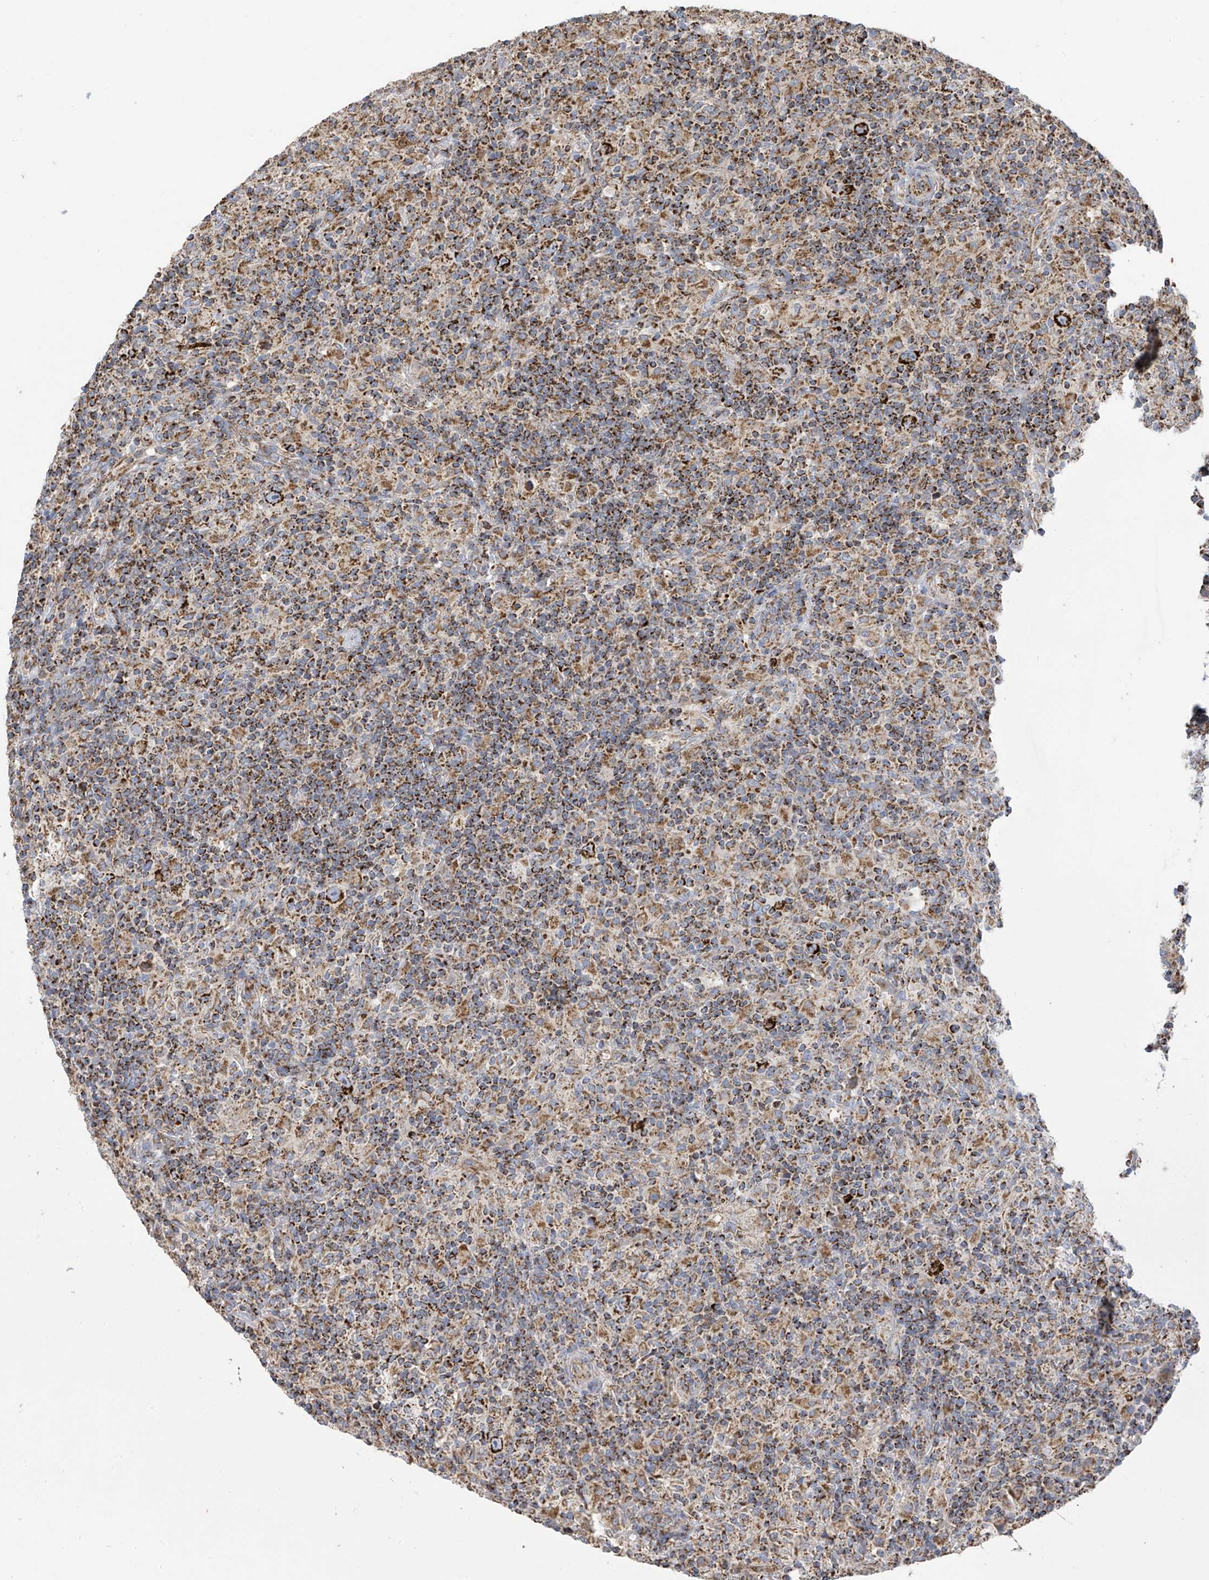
{"staining": {"intensity": "strong", "quantity": ">75%", "location": "cytoplasmic/membranous"}, "tissue": "lymphoma", "cell_type": "Tumor cells", "image_type": "cancer", "snomed": [{"axis": "morphology", "description": "Hodgkin's disease, NOS"}, {"axis": "topography", "description": "Lymph node"}], "caption": "A high-resolution image shows immunohistochemistry staining of Hodgkin's disease, which shows strong cytoplasmic/membranous positivity in about >75% of tumor cells. The protein of interest is stained brown, and the nuclei are stained in blue (DAB IHC with brightfield microscopy, high magnification).", "gene": "PNPT1", "patient": {"sex": "male", "age": 70}}